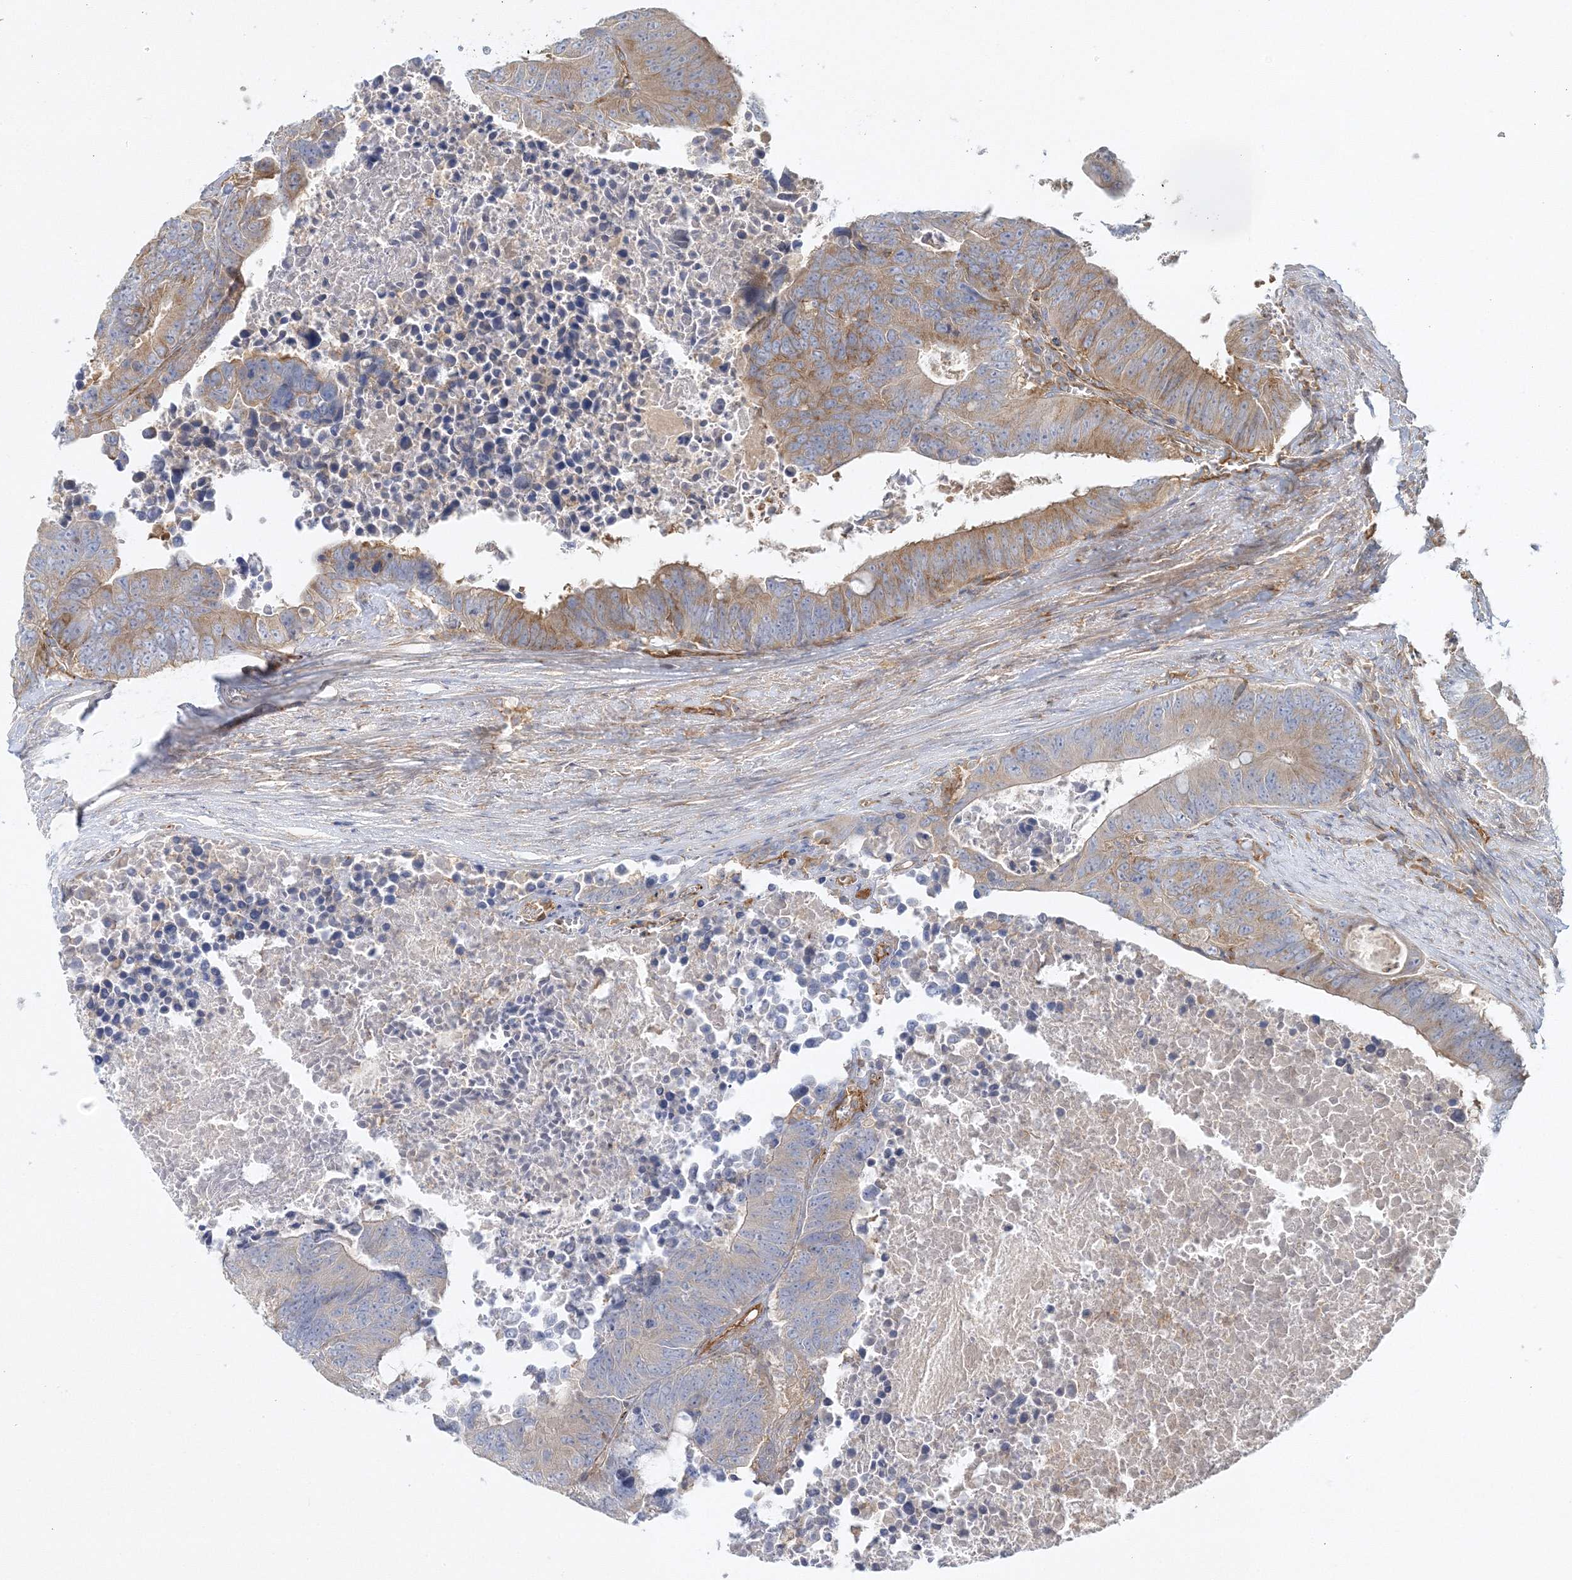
{"staining": {"intensity": "moderate", "quantity": "<25%", "location": "cytoplasmic/membranous"}, "tissue": "colorectal cancer", "cell_type": "Tumor cells", "image_type": "cancer", "snomed": [{"axis": "morphology", "description": "Adenocarcinoma, NOS"}, {"axis": "topography", "description": "Colon"}], "caption": "There is low levels of moderate cytoplasmic/membranous positivity in tumor cells of colorectal adenocarcinoma, as demonstrated by immunohistochemical staining (brown color).", "gene": "WDR37", "patient": {"sex": "male", "age": 87}}